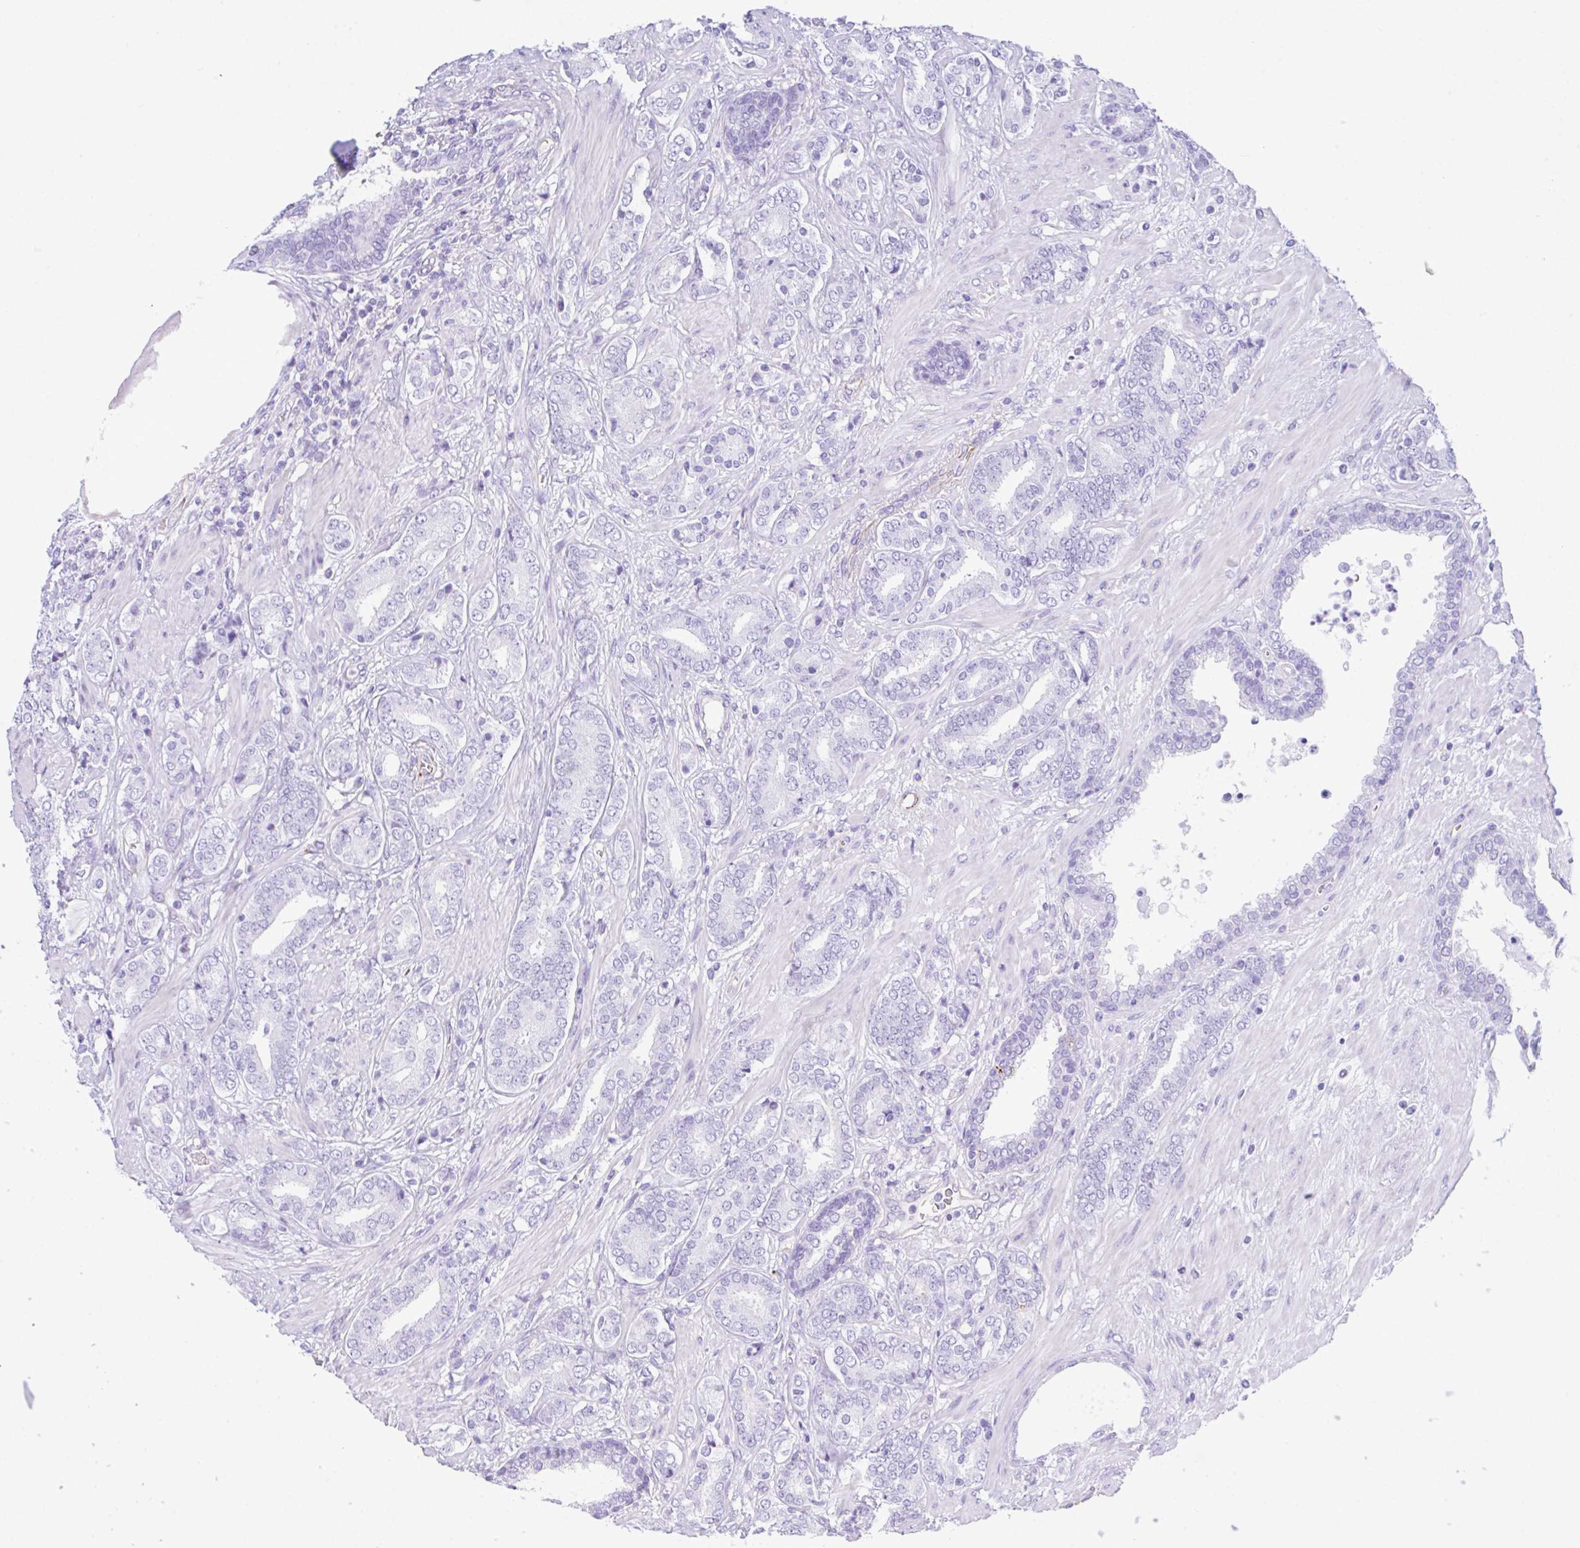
{"staining": {"intensity": "negative", "quantity": "none", "location": "none"}, "tissue": "prostate cancer", "cell_type": "Tumor cells", "image_type": "cancer", "snomed": [{"axis": "morphology", "description": "Adenocarcinoma, High grade"}, {"axis": "topography", "description": "Prostate"}], "caption": "This is a micrograph of IHC staining of high-grade adenocarcinoma (prostate), which shows no expression in tumor cells.", "gene": "NDUFAF8", "patient": {"sex": "male", "age": 62}}